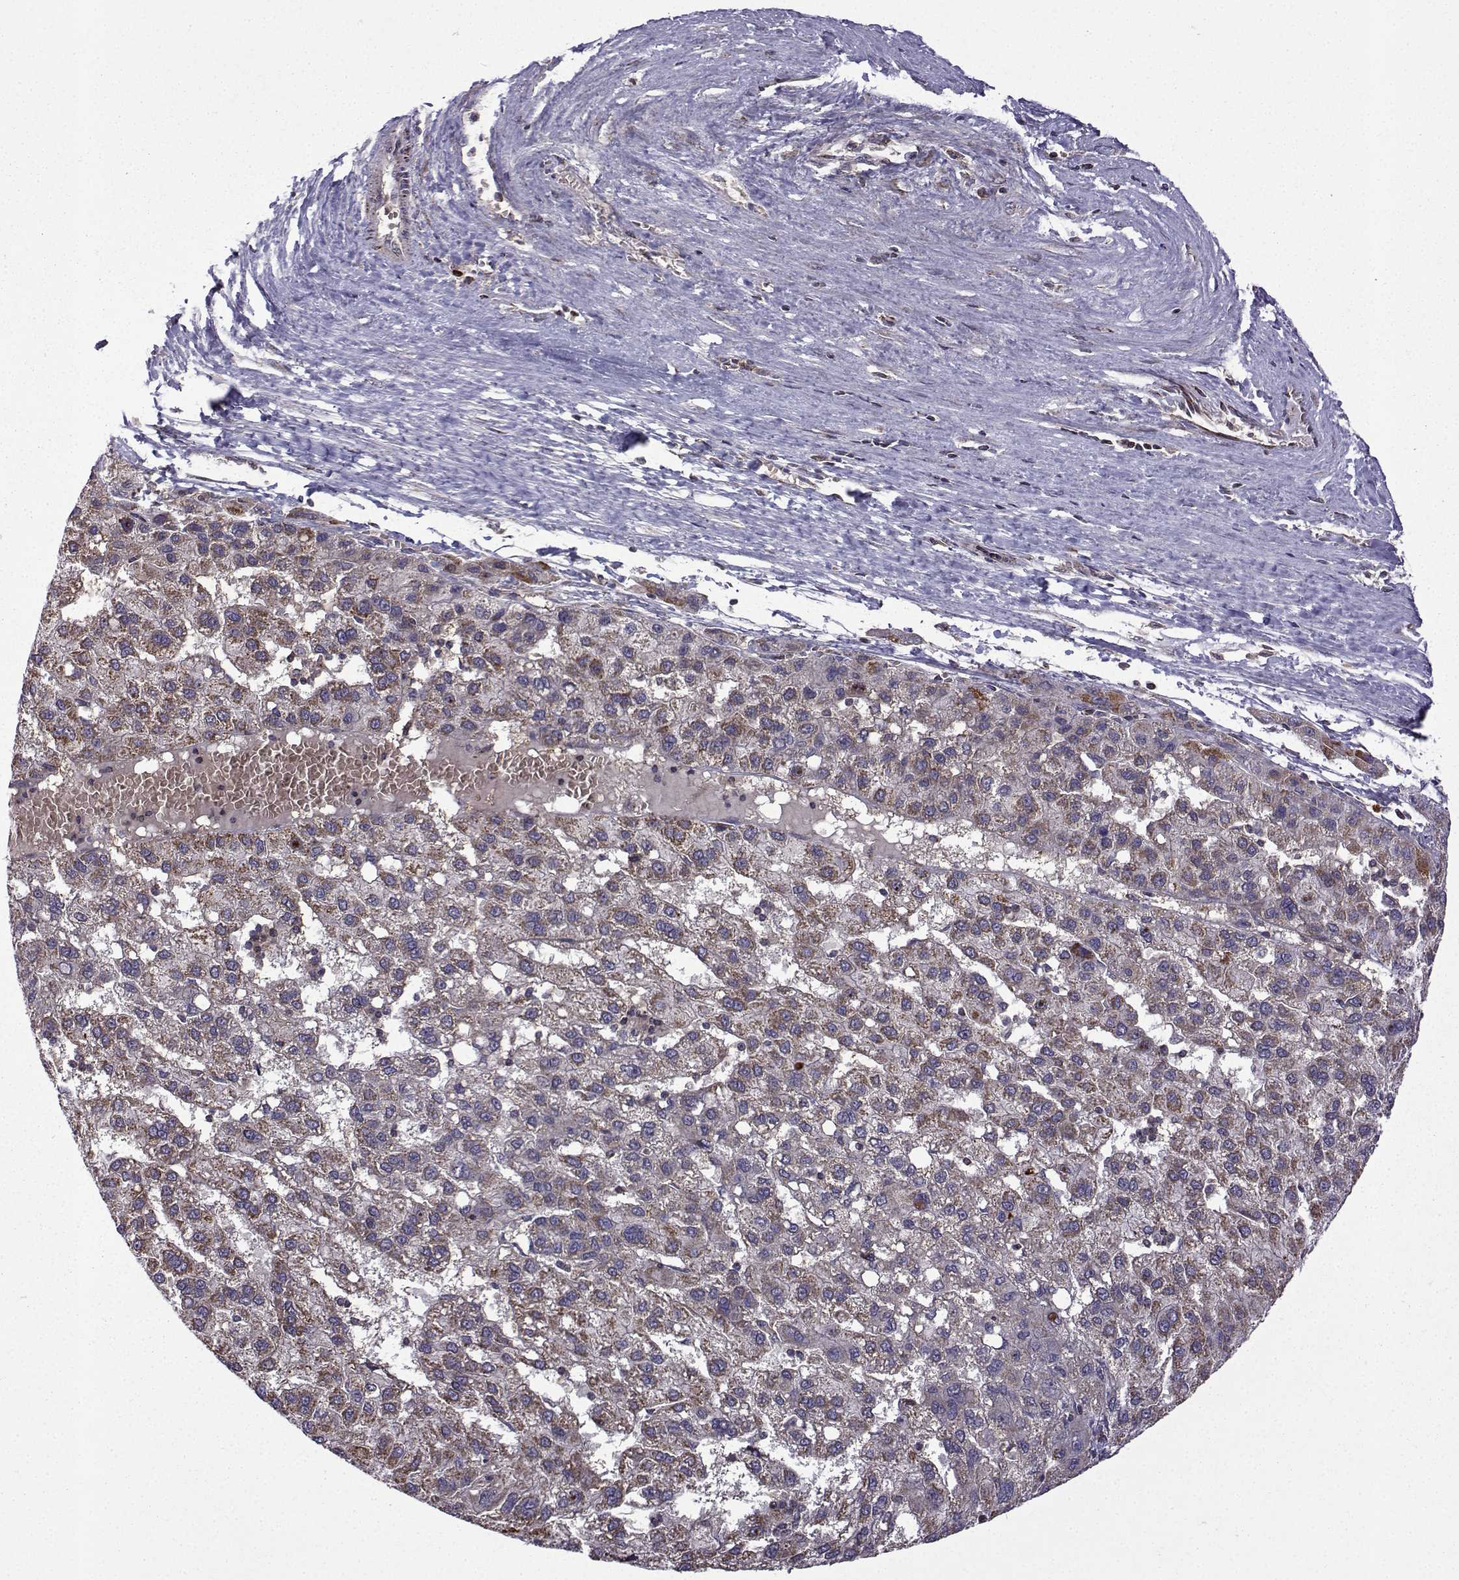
{"staining": {"intensity": "moderate", "quantity": "<25%", "location": "cytoplasmic/membranous"}, "tissue": "liver cancer", "cell_type": "Tumor cells", "image_type": "cancer", "snomed": [{"axis": "morphology", "description": "Carcinoma, Hepatocellular, NOS"}, {"axis": "topography", "description": "Liver"}], "caption": "A photomicrograph showing moderate cytoplasmic/membranous positivity in approximately <25% of tumor cells in liver hepatocellular carcinoma, as visualized by brown immunohistochemical staining.", "gene": "TAB2", "patient": {"sex": "female", "age": 82}}